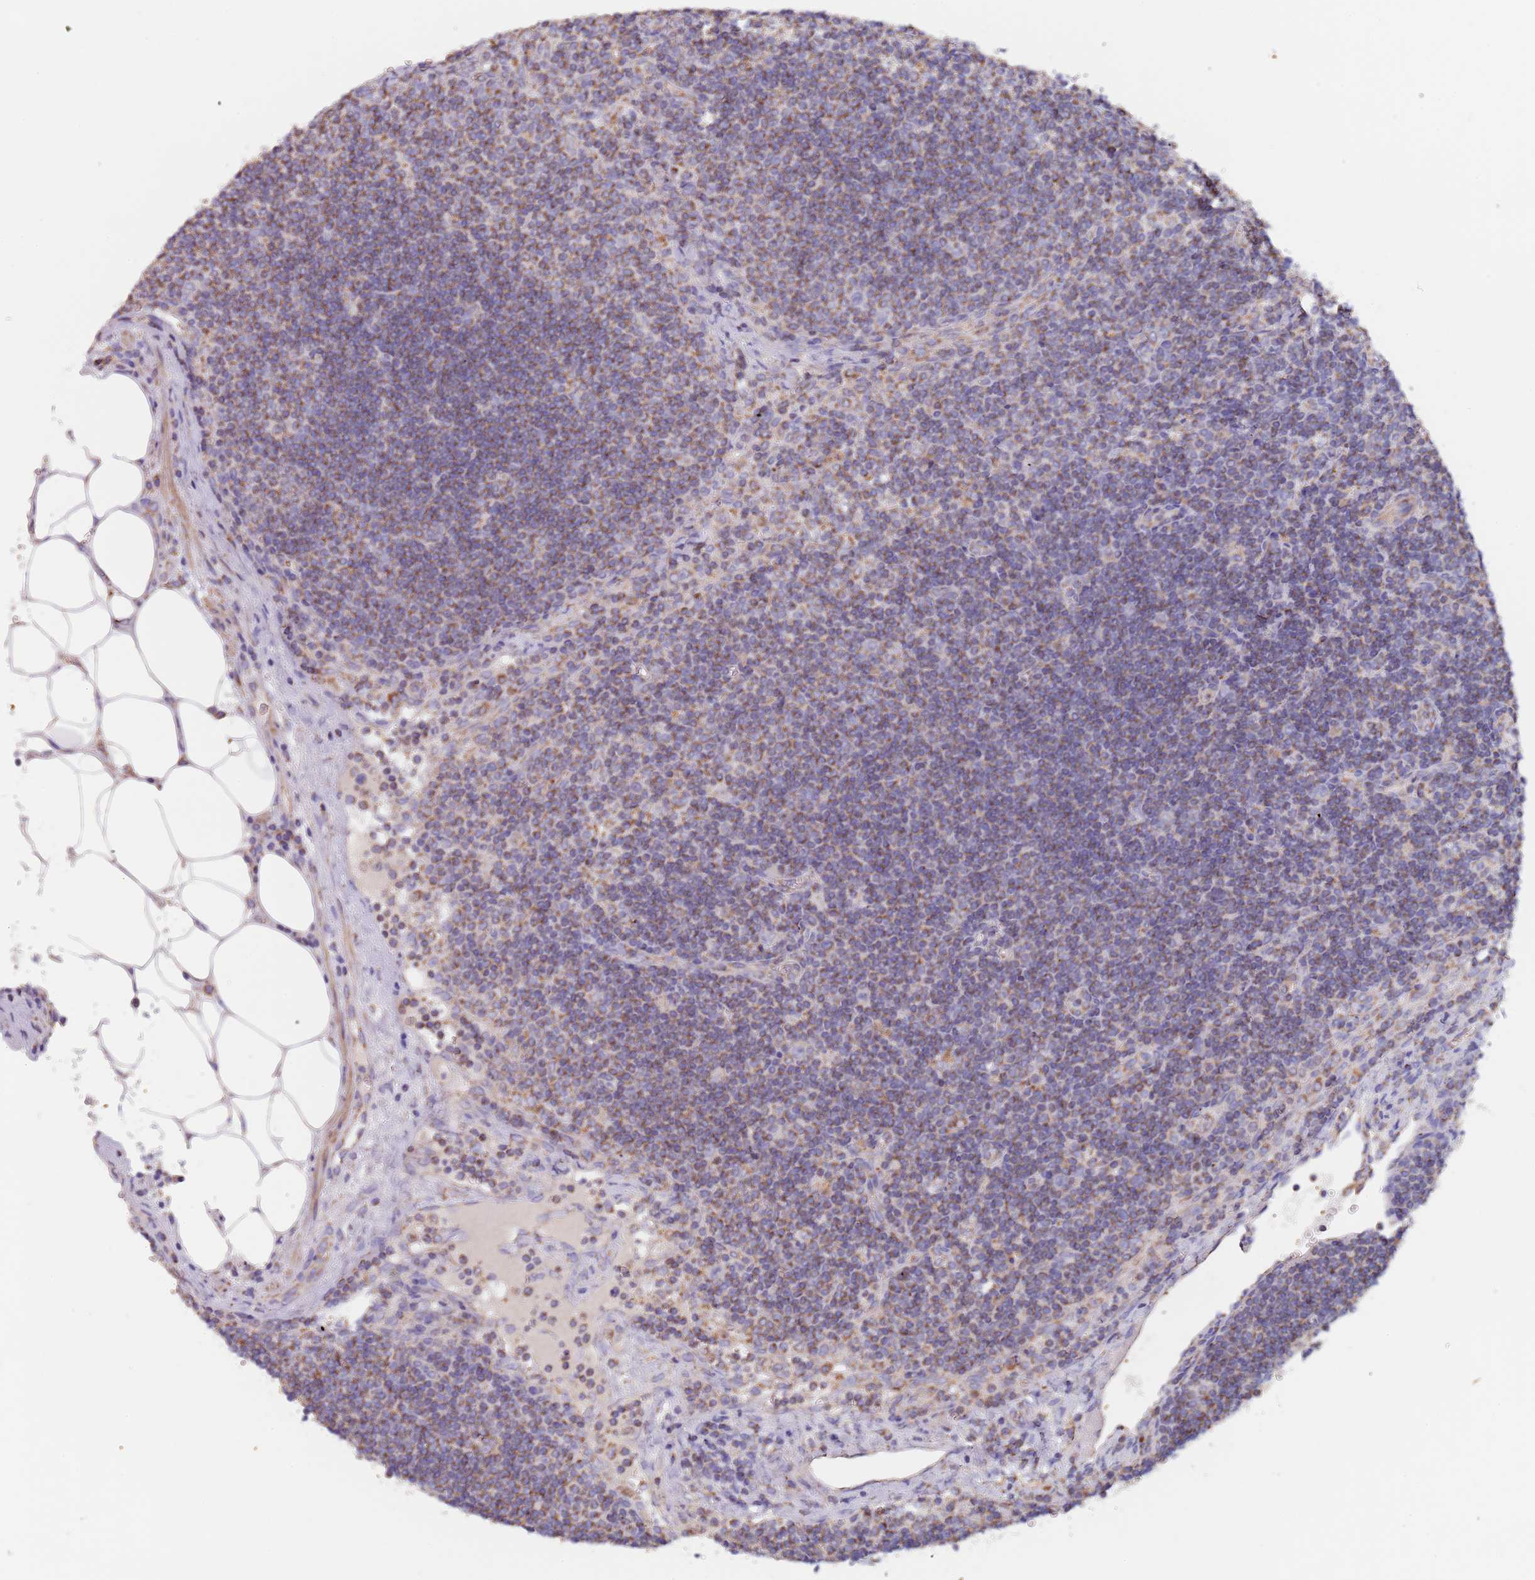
{"staining": {"intensity": "moderate", "quantity": ">75%", "location": "cytoplasmic/membranous"}, "tissue": "lymph node", "cell_type": "Germinal center cells", "image_type": "normal", "snomed": [{"axis": "morphology", "description": "Normal tissue, NOS"}, {"axis": "topography", "description": "Lymph node"}], "caption": "High-magnification brightfield microscopy of benign lymph node stained with DAB (brown) and counterstained with hematoxylin (blue). germinal center cells exhibit moderate cytoplasmic/membranous positivity is present in approximately>75% of cells.", "gene": "PGP", "patient": {"sex": "male", "age": 58}}